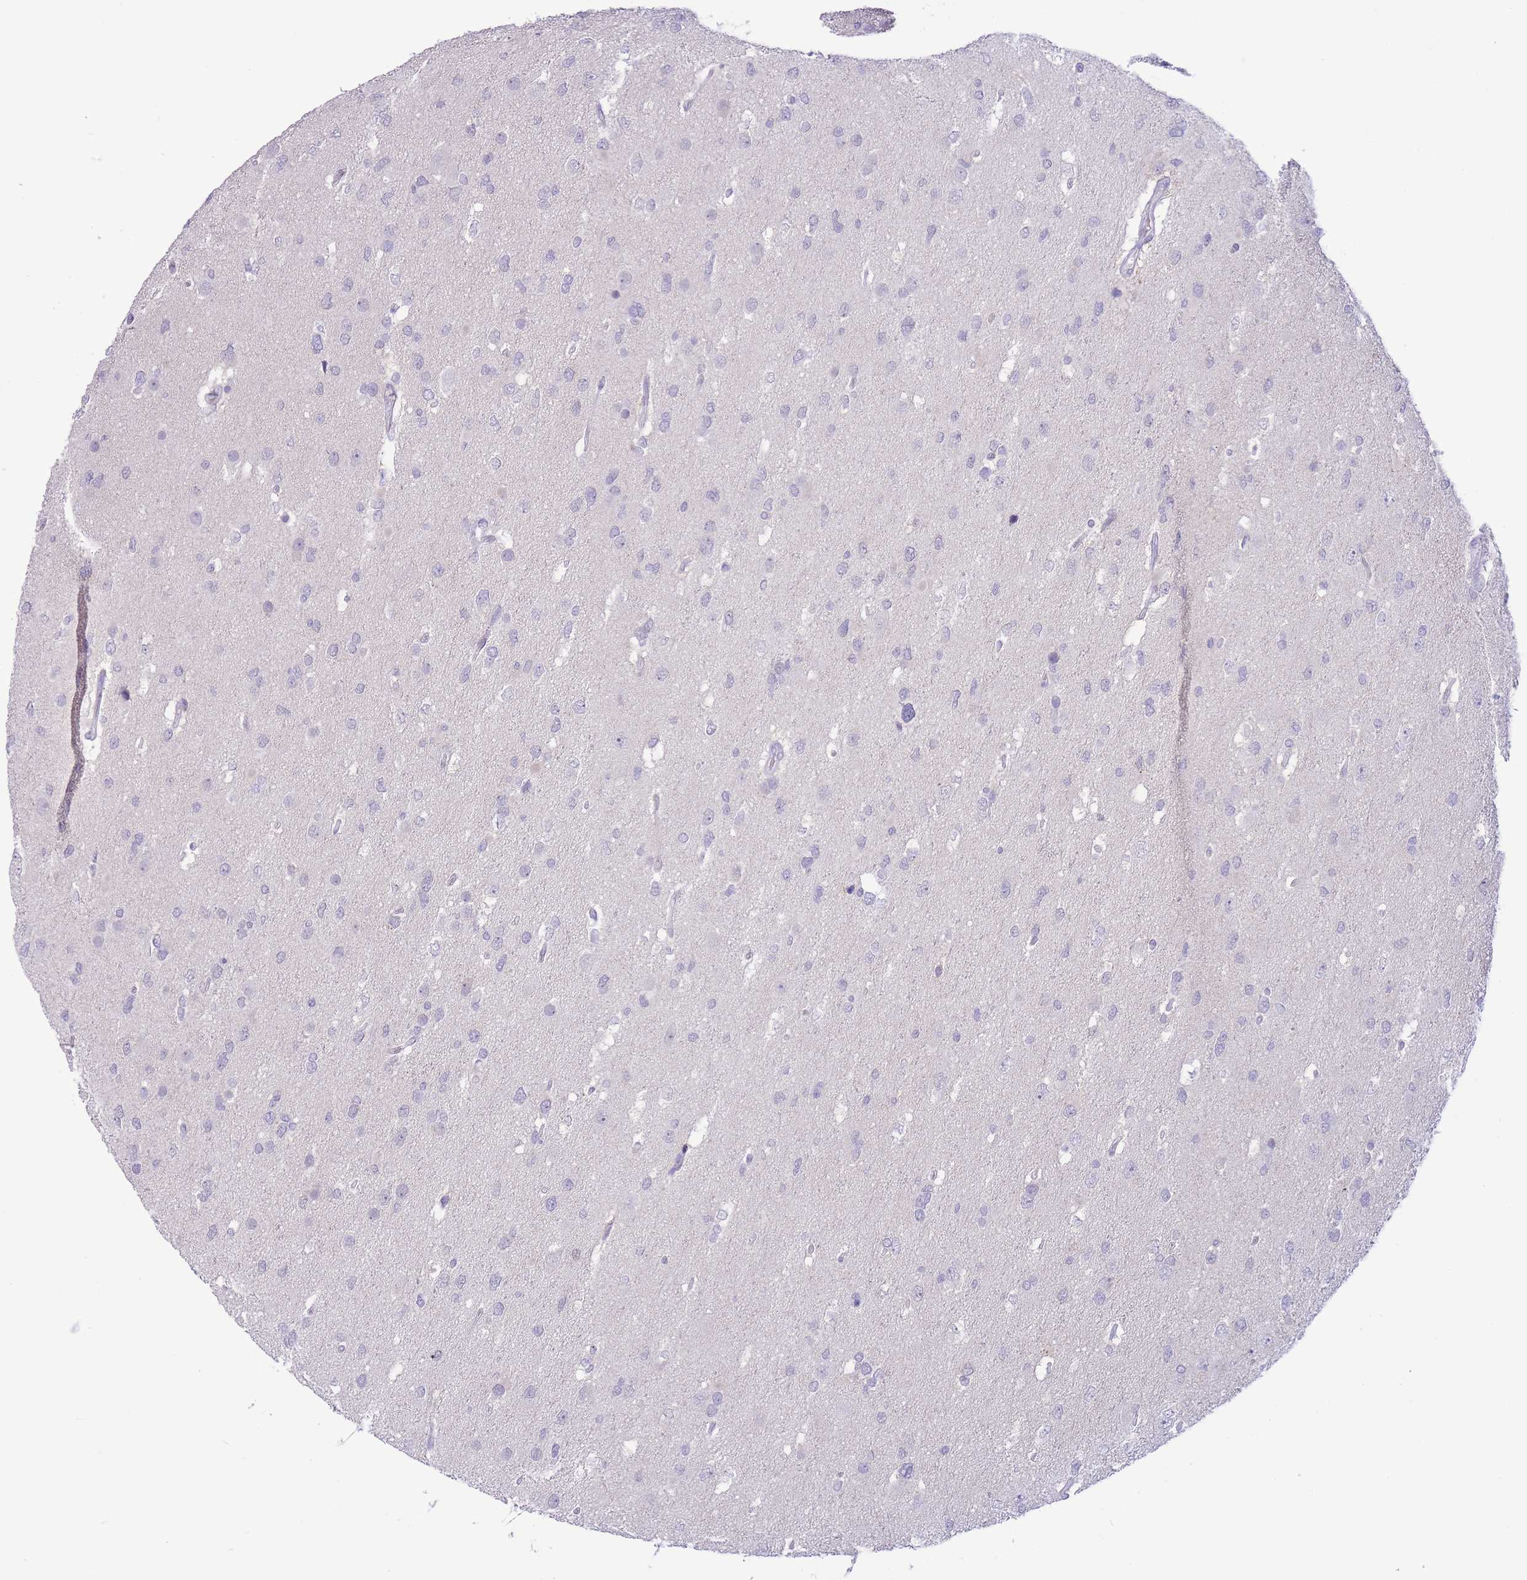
{"staining": {"intensity": "negative", "quantity": "none", "location": "none"}, "tissue": "glioma", "cell_type": "Tumor cells", "image_type": "cancer", "snomed": [{"axis": "morphology", "description": "Glioma, malignant, High grade"}, {"axis": "topography", "description": "Brain"}], "caption": "A micrograph of glioma stained for a protein reveals no brown staining in tumor cells.", "gene": "ASAP3", "patient": {"sex": "male", "age": 53}}